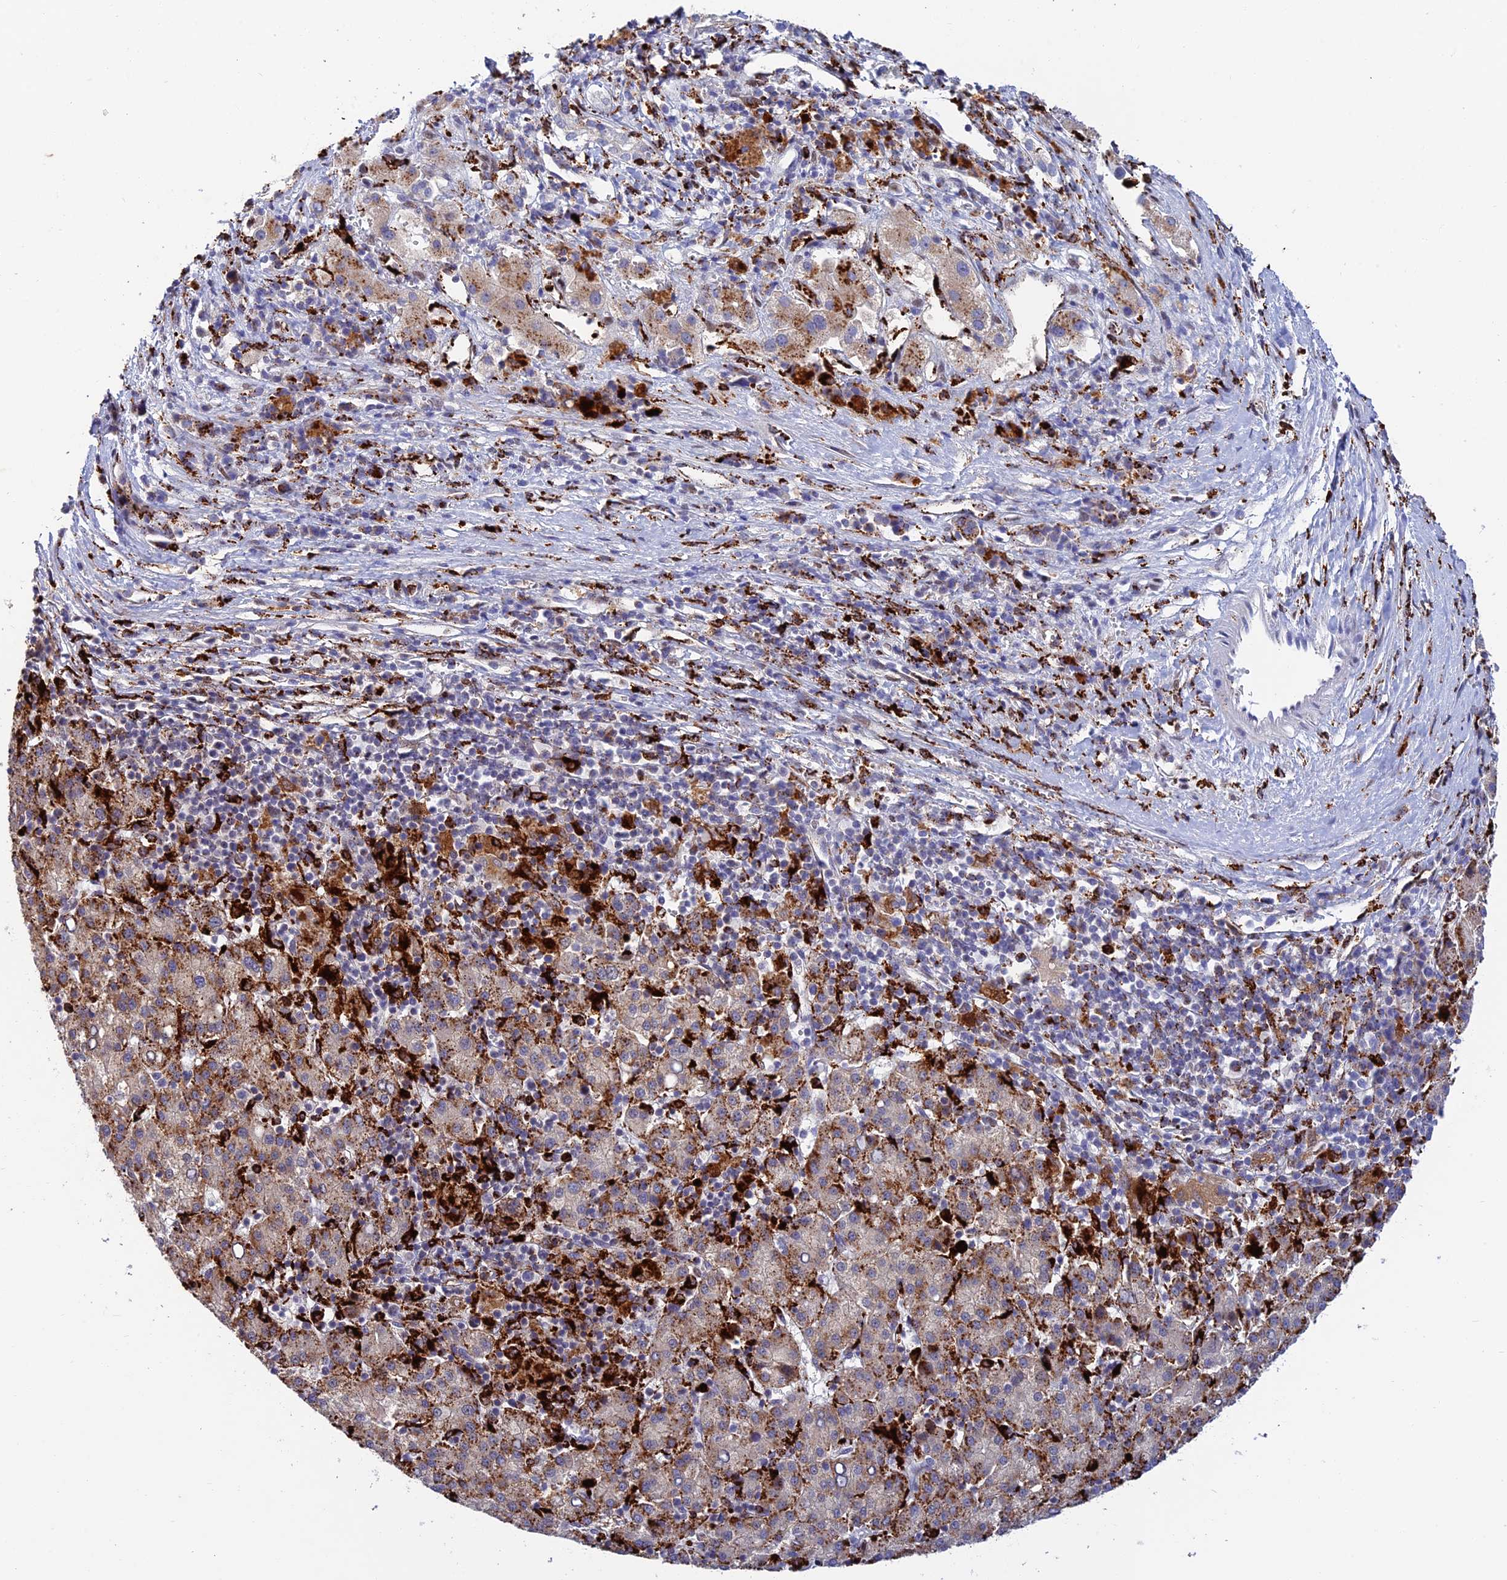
{"staining": {"intensity": "moderate", "quantity": ">75%", "location": "cytoplasmic/membranous"}, "tissue": "liver cancer", "cell_type": "Tumor cells", "image_type": "cancer", "snomed": [{"axis": "morphology", "description": "Carcinoma, Hepatocellular, NOS"}, {"axis": "topography", "description": "Liver"}], "caption": "IHC micrograph of neoplastic tissue: human liver cancer (hepatocellular carcinoma) stained using IHC reveals medium levels of moderate protein expression localized specifically in the cytoplasmic/membranous of tumor cells, appearing as a cytoplasmic/membranous brown color.", "gene": "HIC1", "patient": {"sex": "female", "age": 58}}